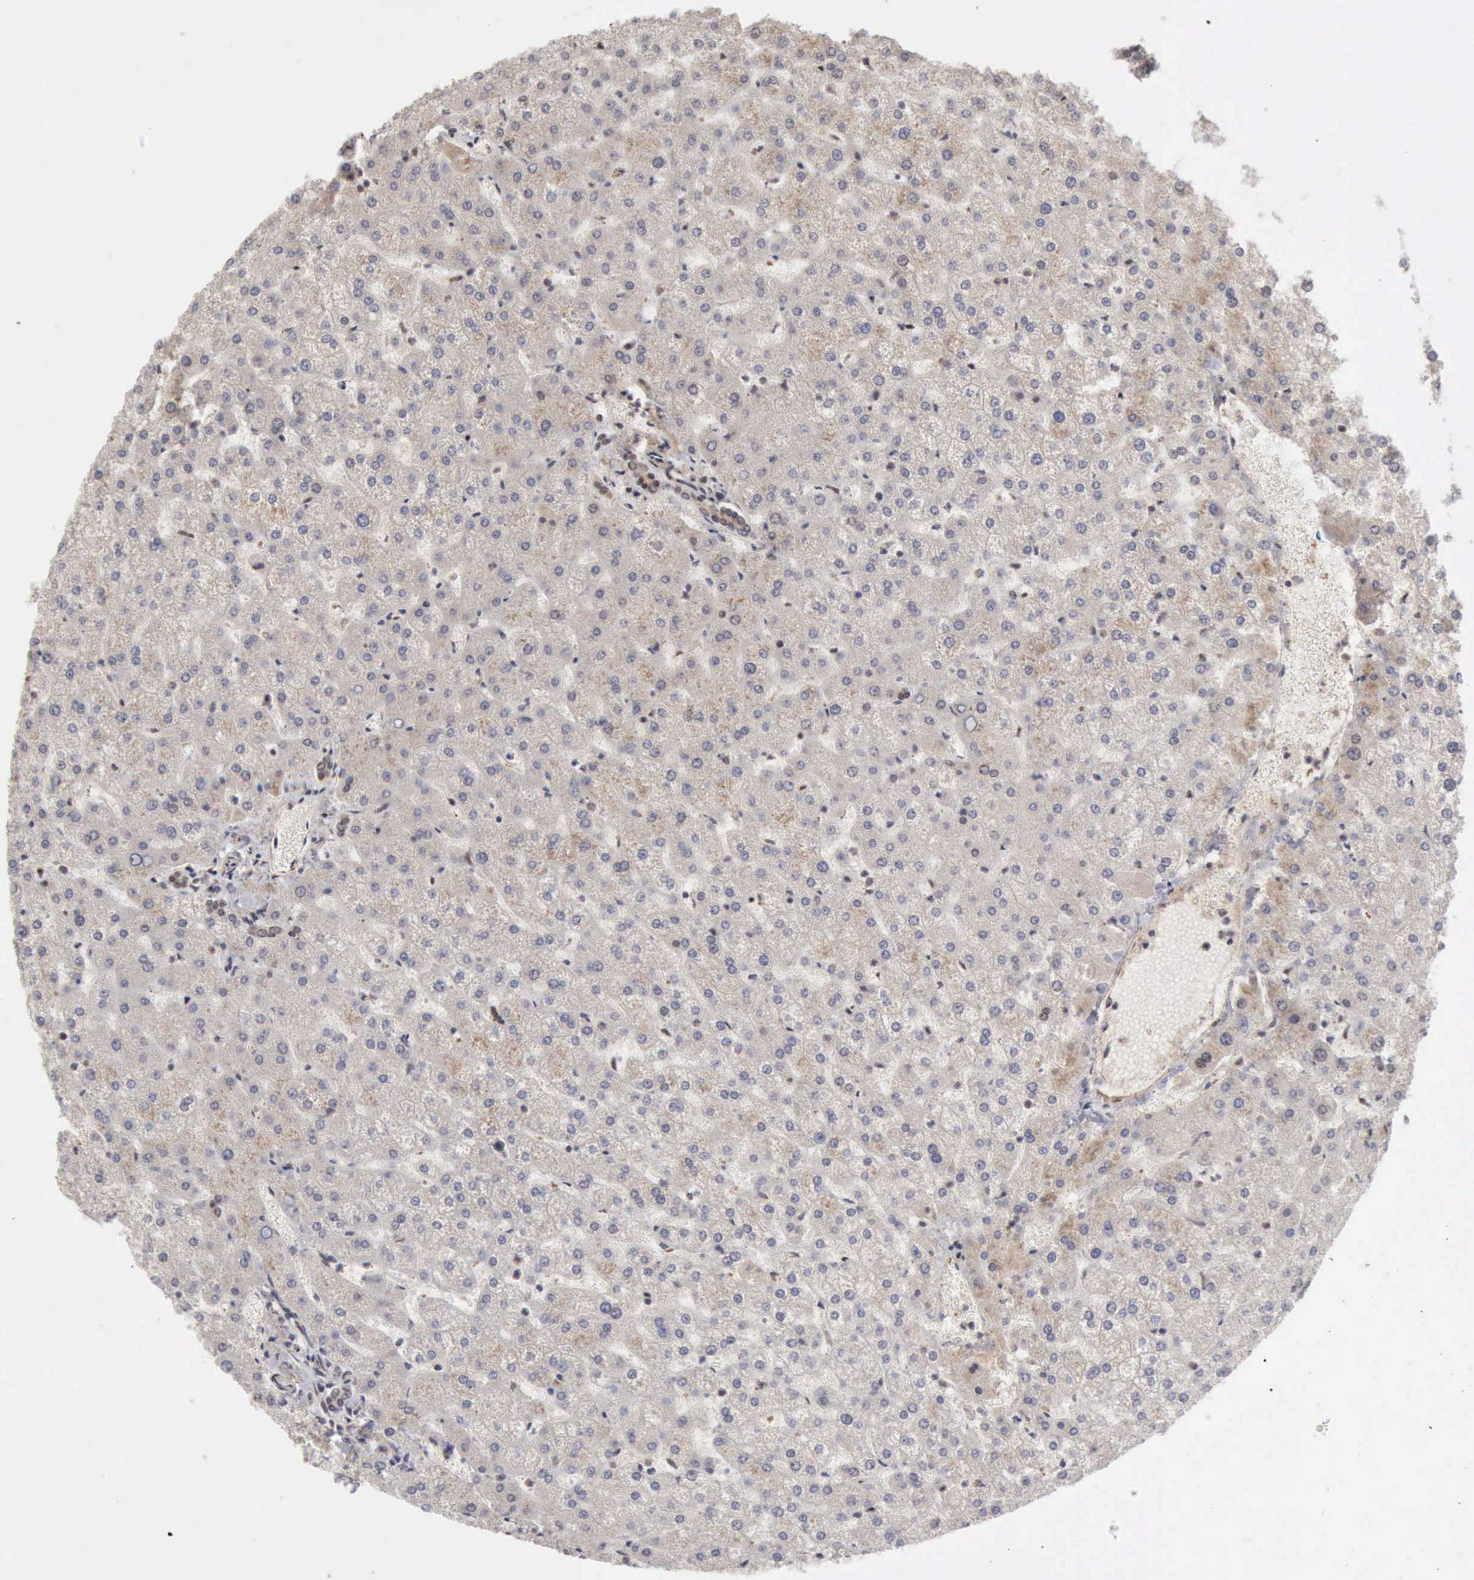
{"staining": {"intensity": "weak", "quantity": "25%-75%", "location": "cytoplasmic/membranous"}, "tissue": "liver", "cell_type": "Cholangiocytes", "image_type": "normal", "snomed": [{"axis": "morphology", "description": "Normal tissue, NOS"}, {"axis": "topography", "description": "Liver"}], "caption": "Protein expression by immunohistochemistry (IHC) exhibits weak cytoplasmic/membranous staining in about 25%-75% of cholangiocytes in benign liver.", "gene": "CDKN2A", "patient": {"sex": "female", "age": 32}}